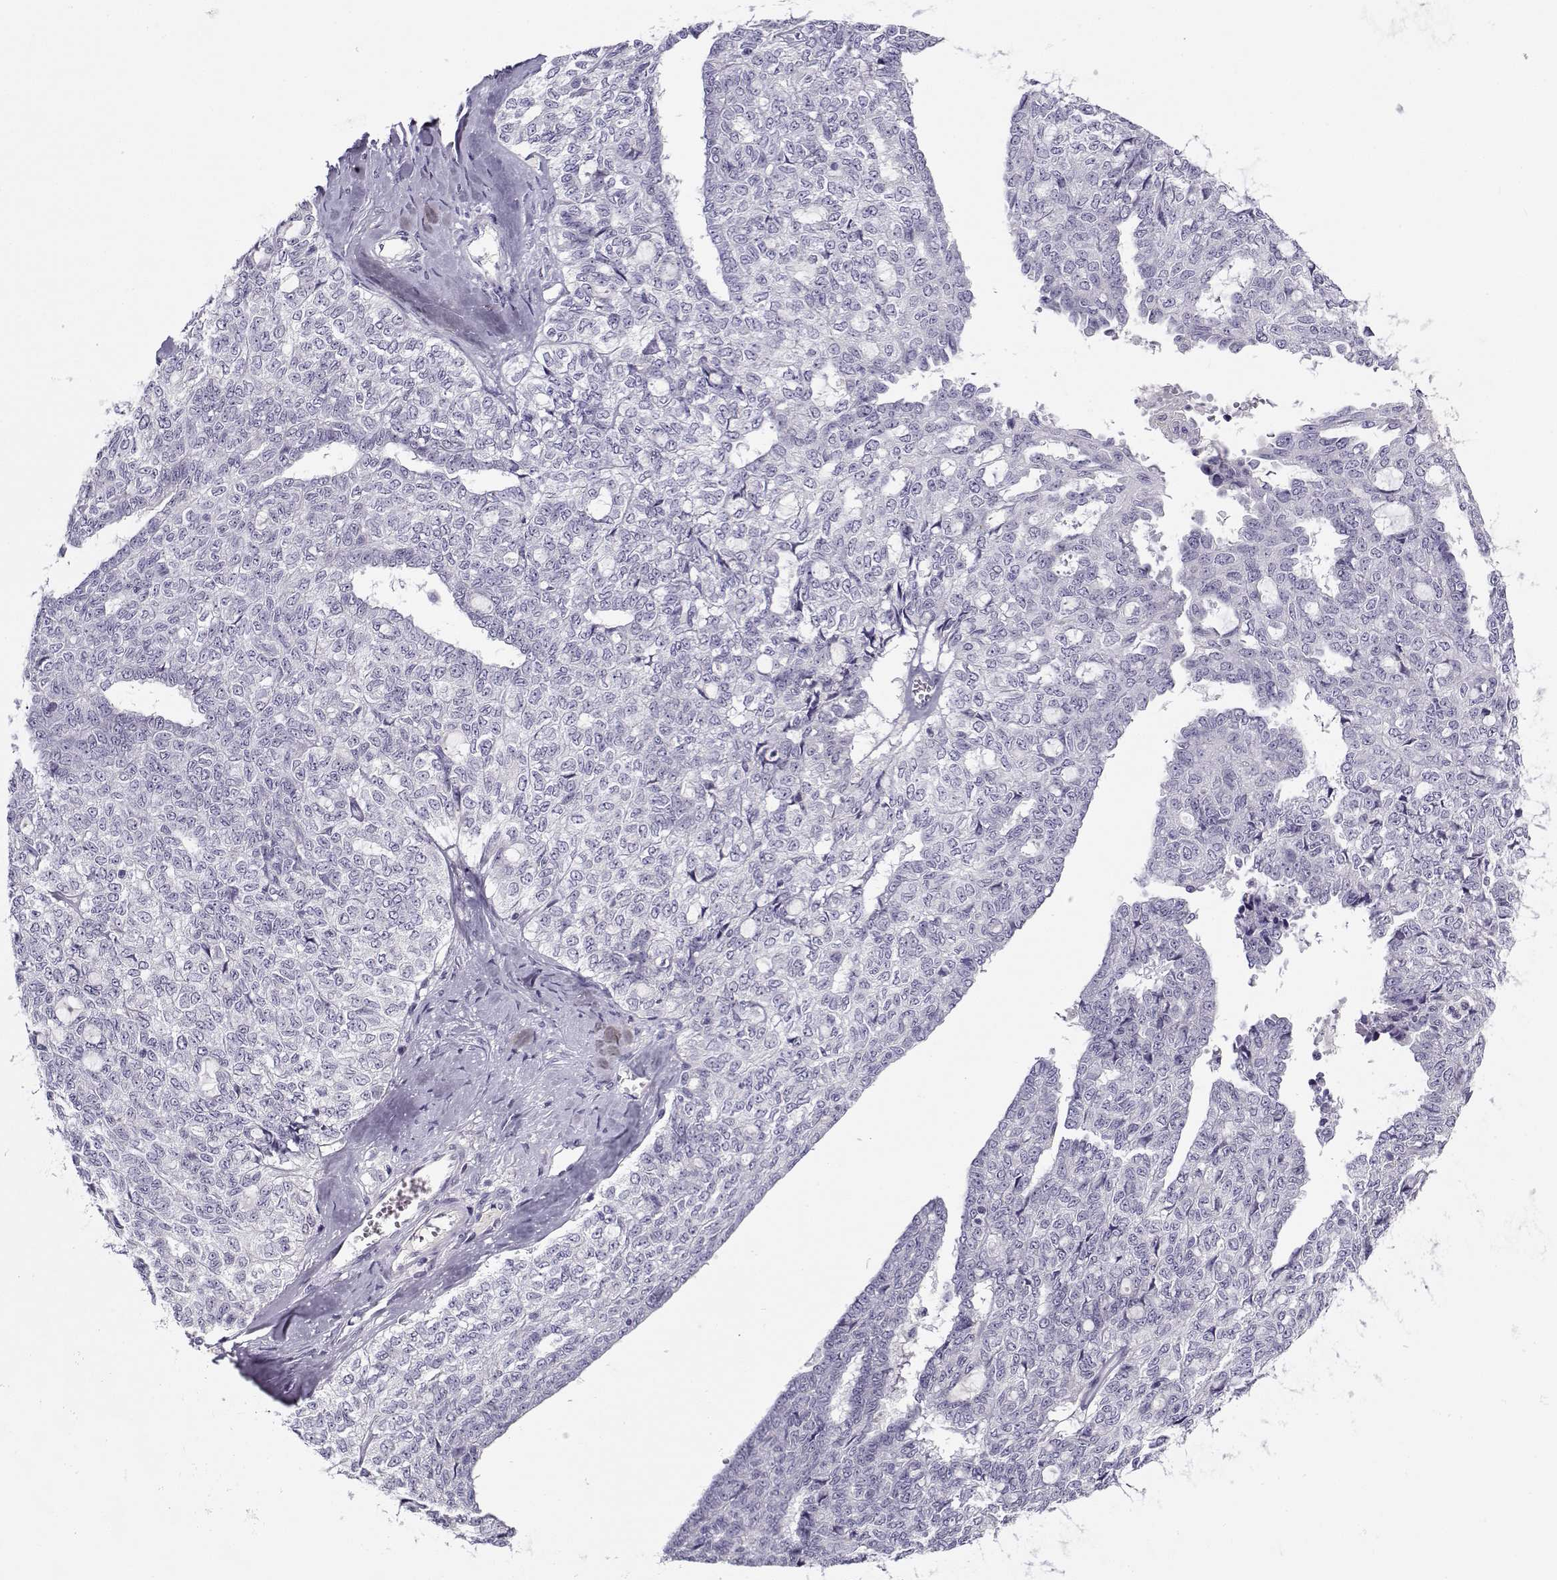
{"staining": {"intensity": "negative", "quantity": "none", "location": "none"}, "tissue": "ovarian cancer", "cell_type": "Tumor cells", "image_type": "cancer", "snomed": [{"axis": "morphology", "description": "Cystadenocarcinoma, serous, NOS"}, {"axis": "topography", "description": "Ovary"}], "caption": "DAB immunohistochemical staining of serous cystadenocarcinoma (ovarian) exhibits no significant positivity in tumor cells. The staining was performed using DAB to visualize the protein expression in brown, while the nuclei were stained in blue with hematoxylin (Magnification: 20x).", "gene": "CFAP77", "patient": {"sex": "female", "age": 71}}